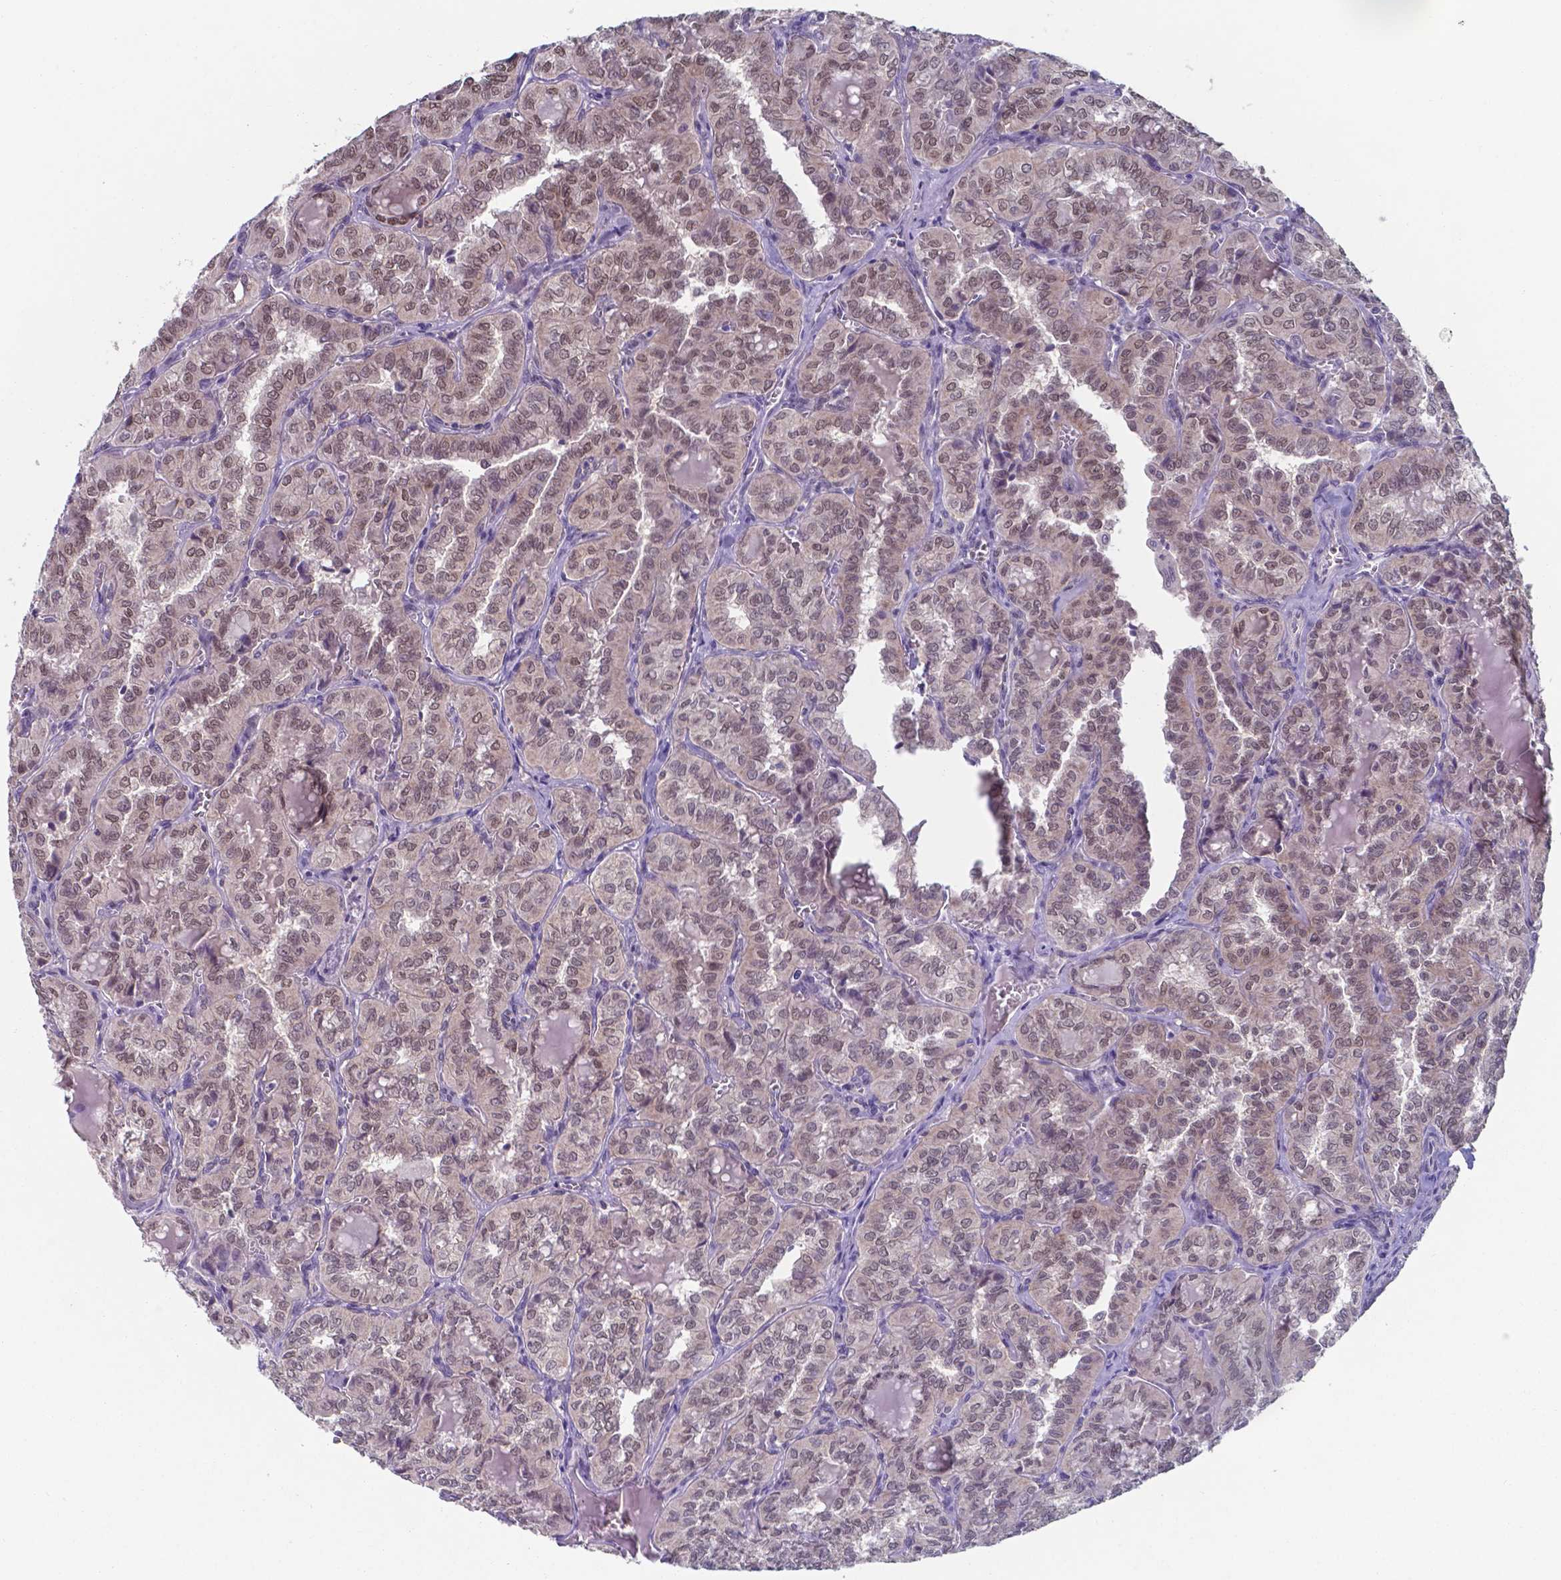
{"staining": {"intensity": "weak", "quantity": ">75%", "location": "nuclear"}, "tissue": "thyroid cancer", "cell_type": "Tumor cells", "image_type": "cancer", "snomed": [{"axis": "morphology", "description": "Papillary adenocarcinoma, NOS"}, {"axis": "topography", "description": "Thyroid gland"}], "caption": "IHC of thyroid cancer demonstrates low levels of weak nuclear expression in approximately >75% of tumor cells. (Brightfield microscopy of DAB IHC at high magnification).", "gene": "UBE2E2", "patient": {"sex": "female", "age": 41}}